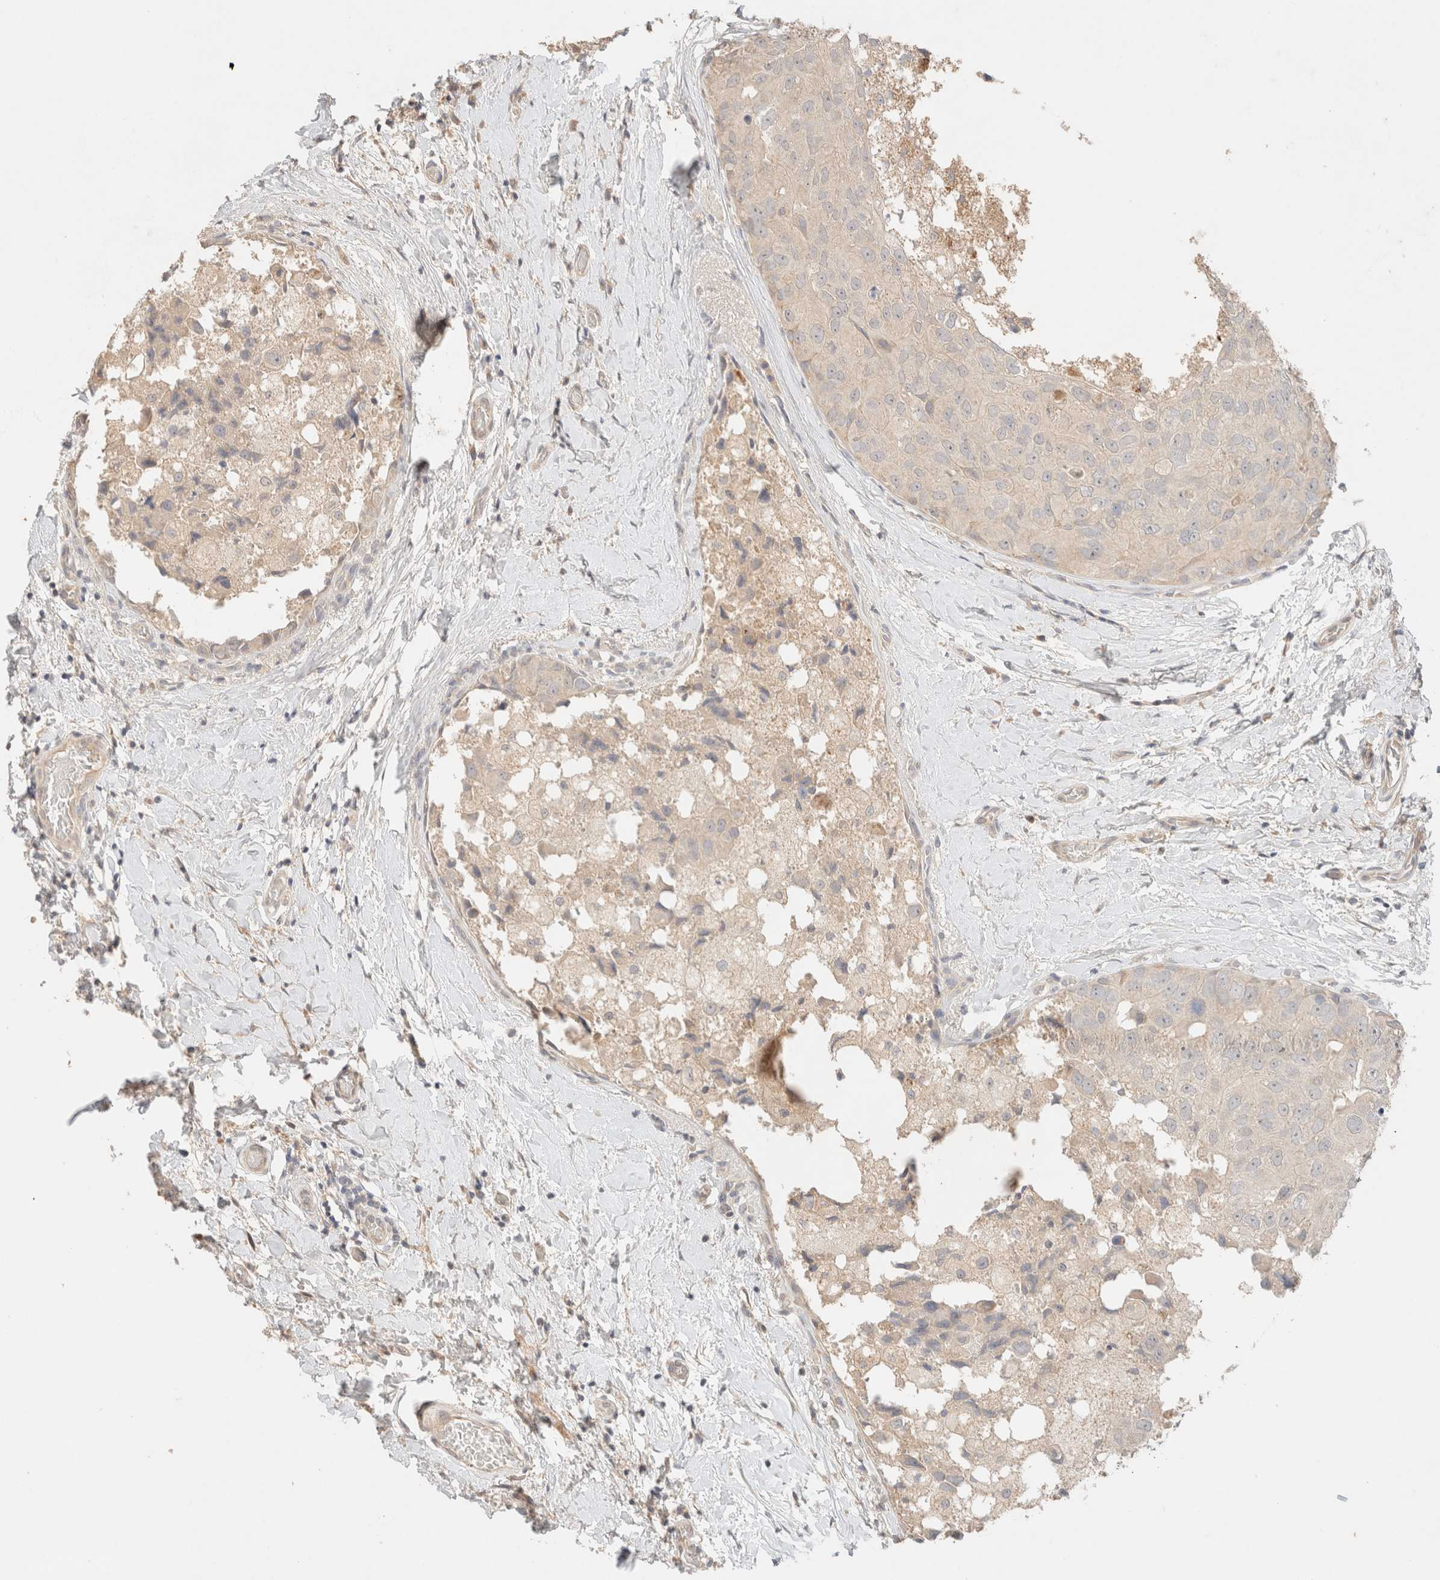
{"staining": {"intensity": "negative", "quantity": "none", "location": "none"}, "tissue": "breast cancer", "cell_type": "Tumor cells", "image_type": "cancer", "snomed": [{"axis": "morphology", "description": "Duct carcinoma"}, {"axis": "topography", "description": "Breast"}], "caption": "Tumor cells show no significant protein staining in breast infiltrating ductal carcinoma.", "gene": "SARM1", "patient": {"sex": "female", "age": 62}}